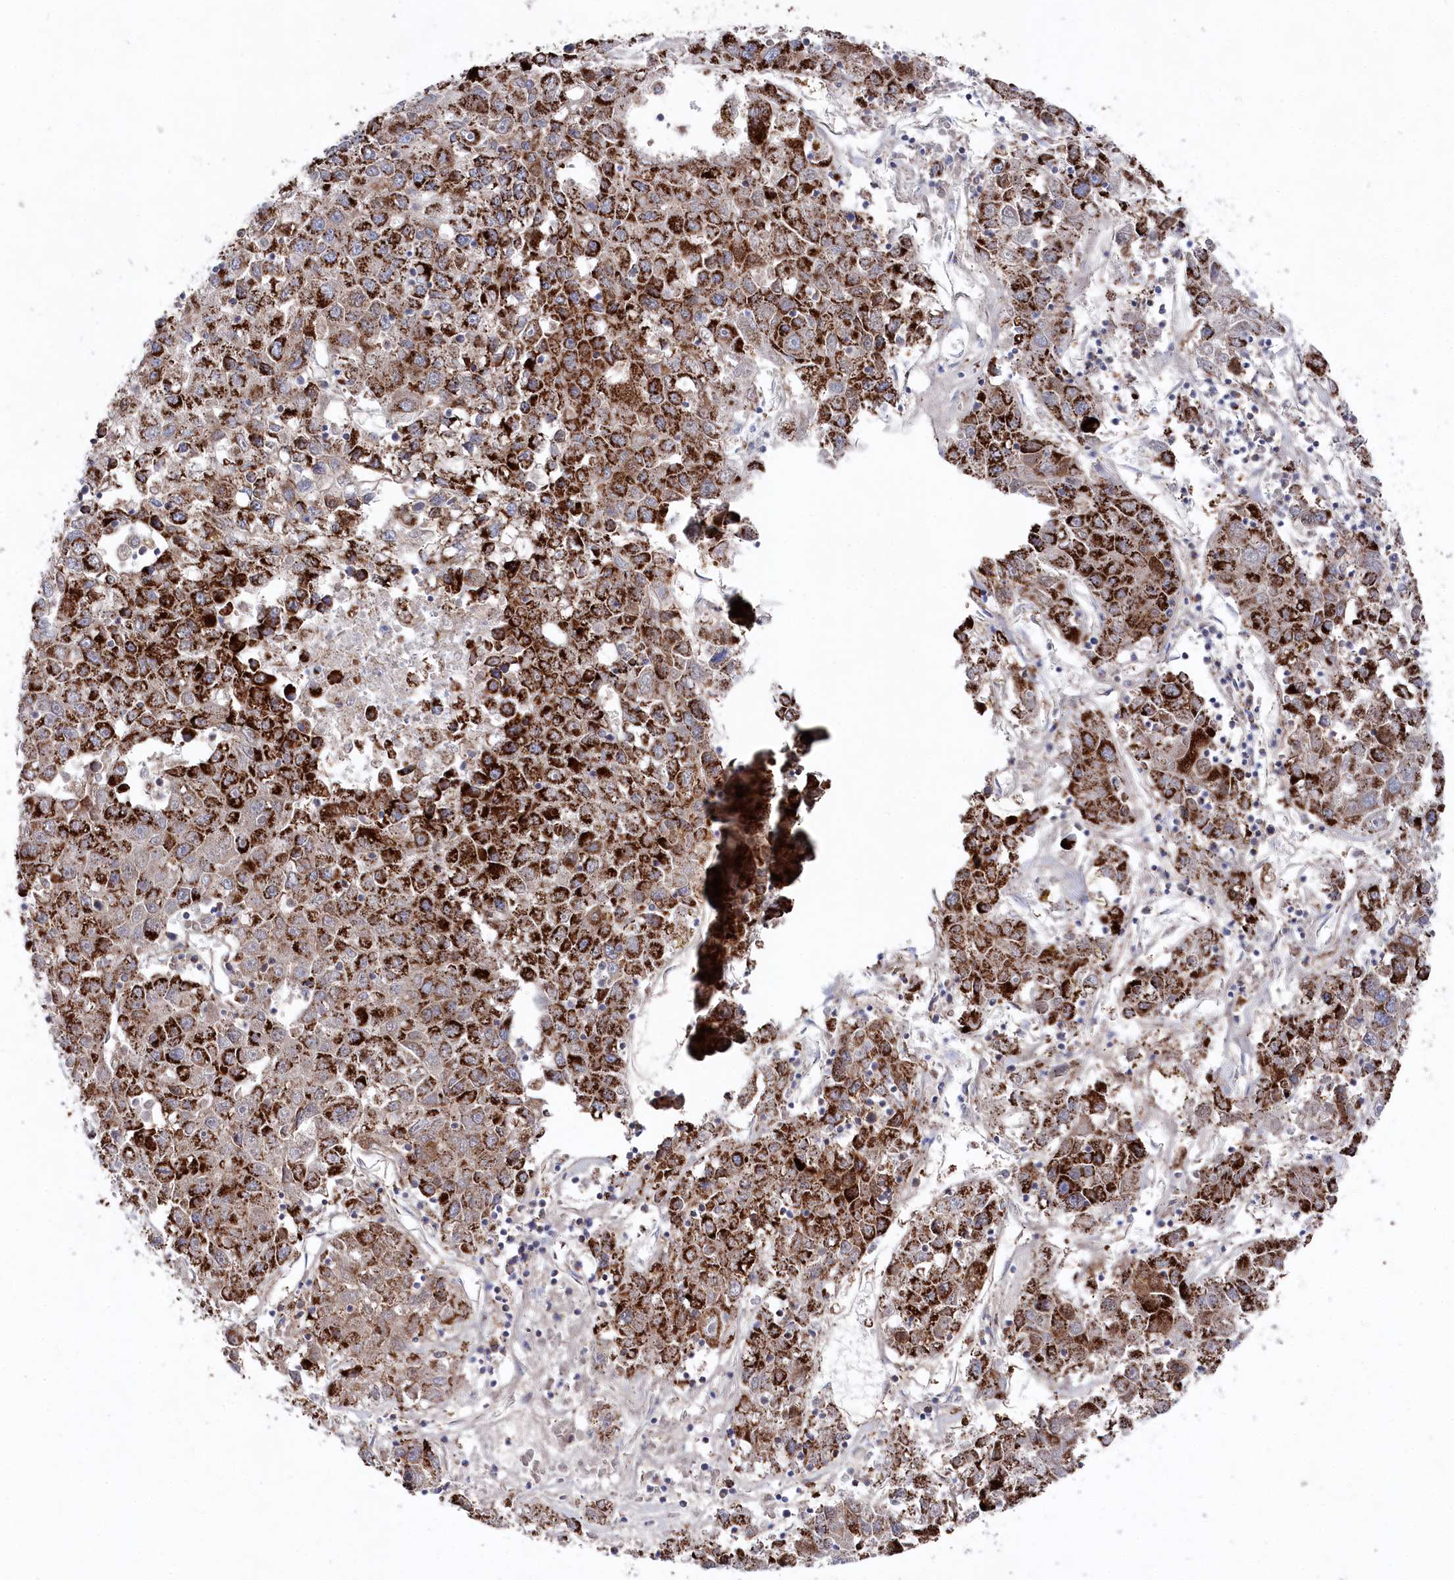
{"staining": {"intensity": "strong", "quantity": ">75%", "location": "cytoplasmic/membranous"}, "tissue": "liver cancer", "cell_type": "Tumor cells", "image_type": "cancer", "snomed": [{"axis": "morphology", "description": "Carcinoma, Hepatocellular, NOS"}, {"axis": "topography", "description": "Liver"}], "caption": "Liver cancer (hepatocellular carcinoma) tissue exhibits strong cytoplasmic/membranous staining in approximately >75% of tumor cells, visualized by immunohistochemistry.", "gene": "GLS2", "patient": {"sex": "male", "age": 49}}